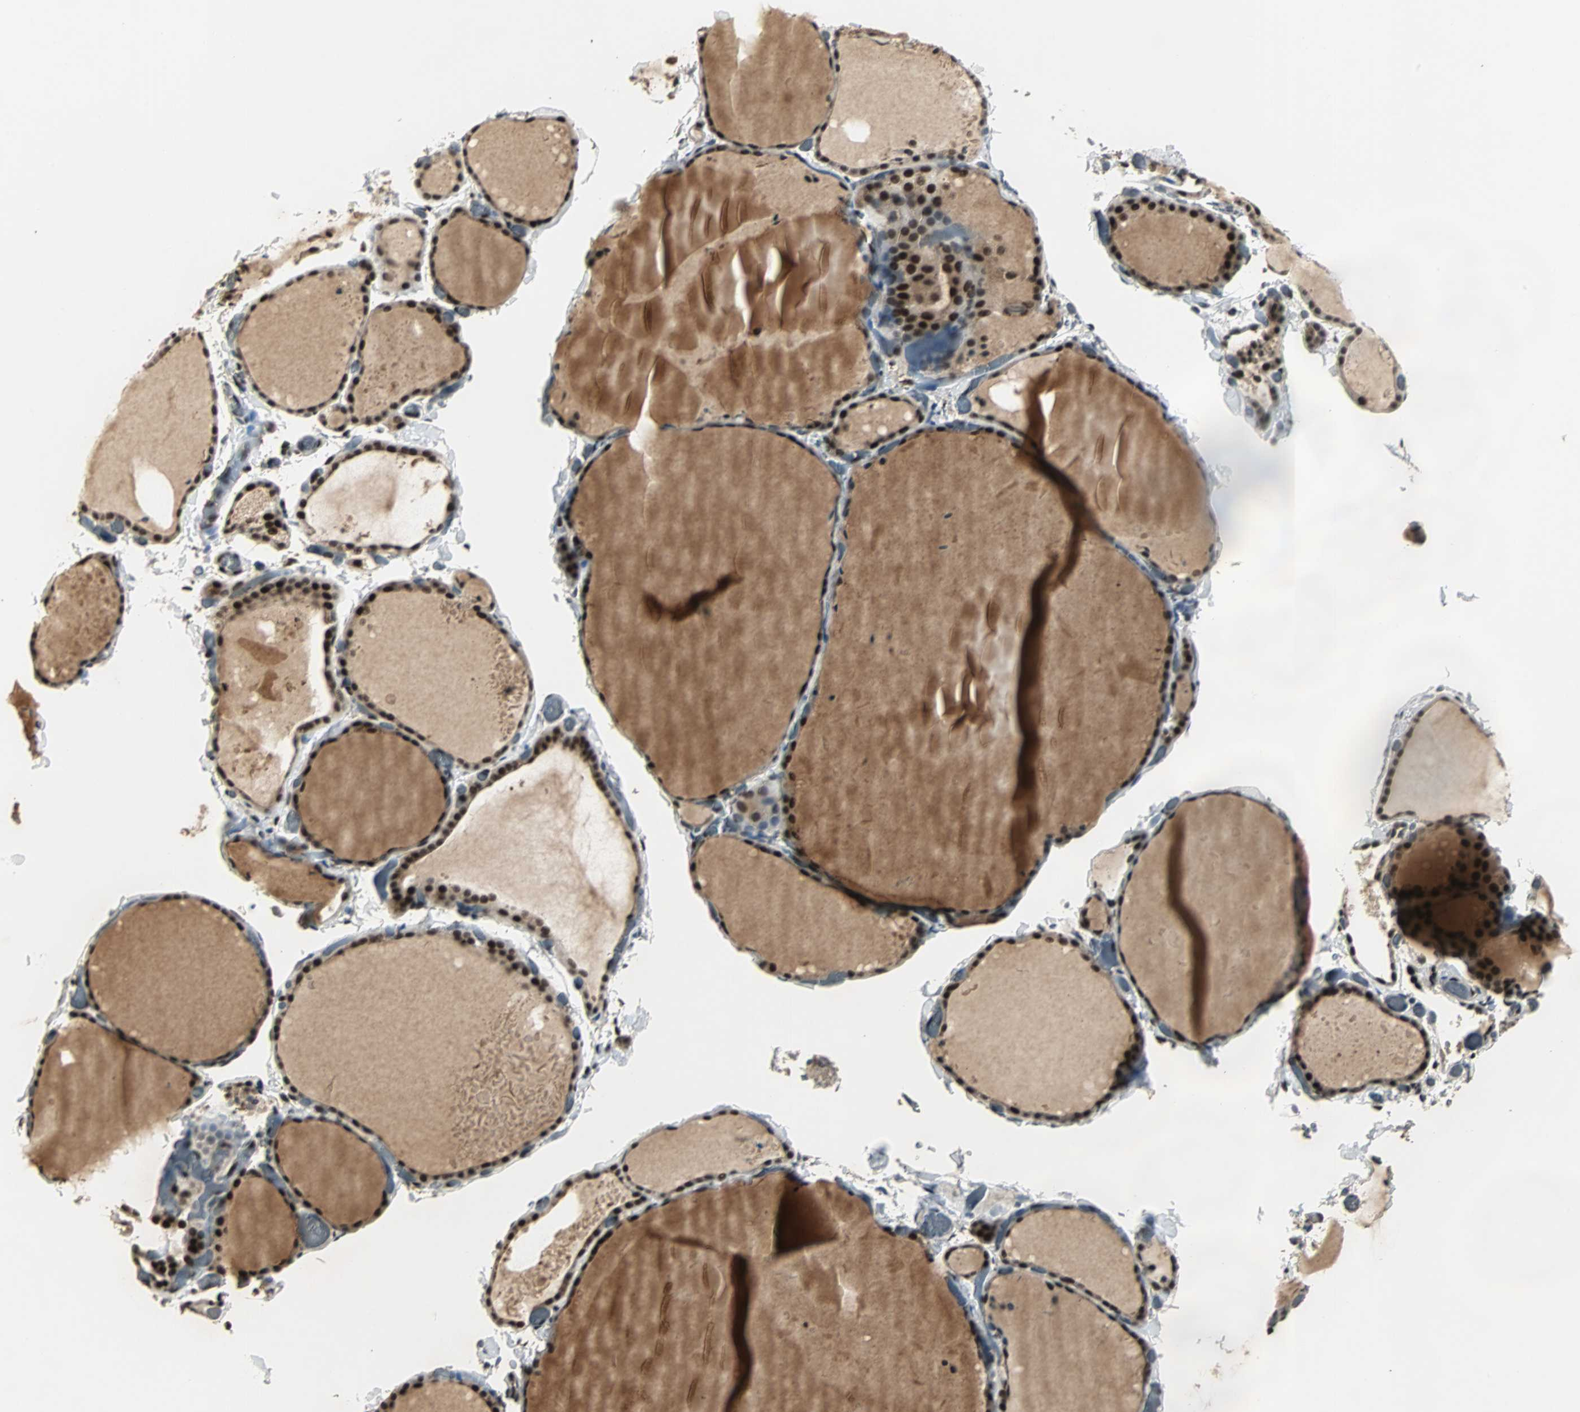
{"staining": {"intensity": "strong", "quantity": ">75%", "location": "cytoplasmic/membranous,nuclear"}, "tissue": "thyroid gland", "cell_type": "Glandular cells", "image_type": "normal", "snomed": [{"axis": "morphology", "description": "Normal tissue, NOS"}, {"axis": "topography", "description": "Thyroid gland"}], "caption": "Protein staining of benign thyroid gland demonstrates strong cytoplasmic/membranous,nuclear staining in about >75% of glandular cells.", "gene": "TAF5", "patient": {"sex": "female", "age": 22}}